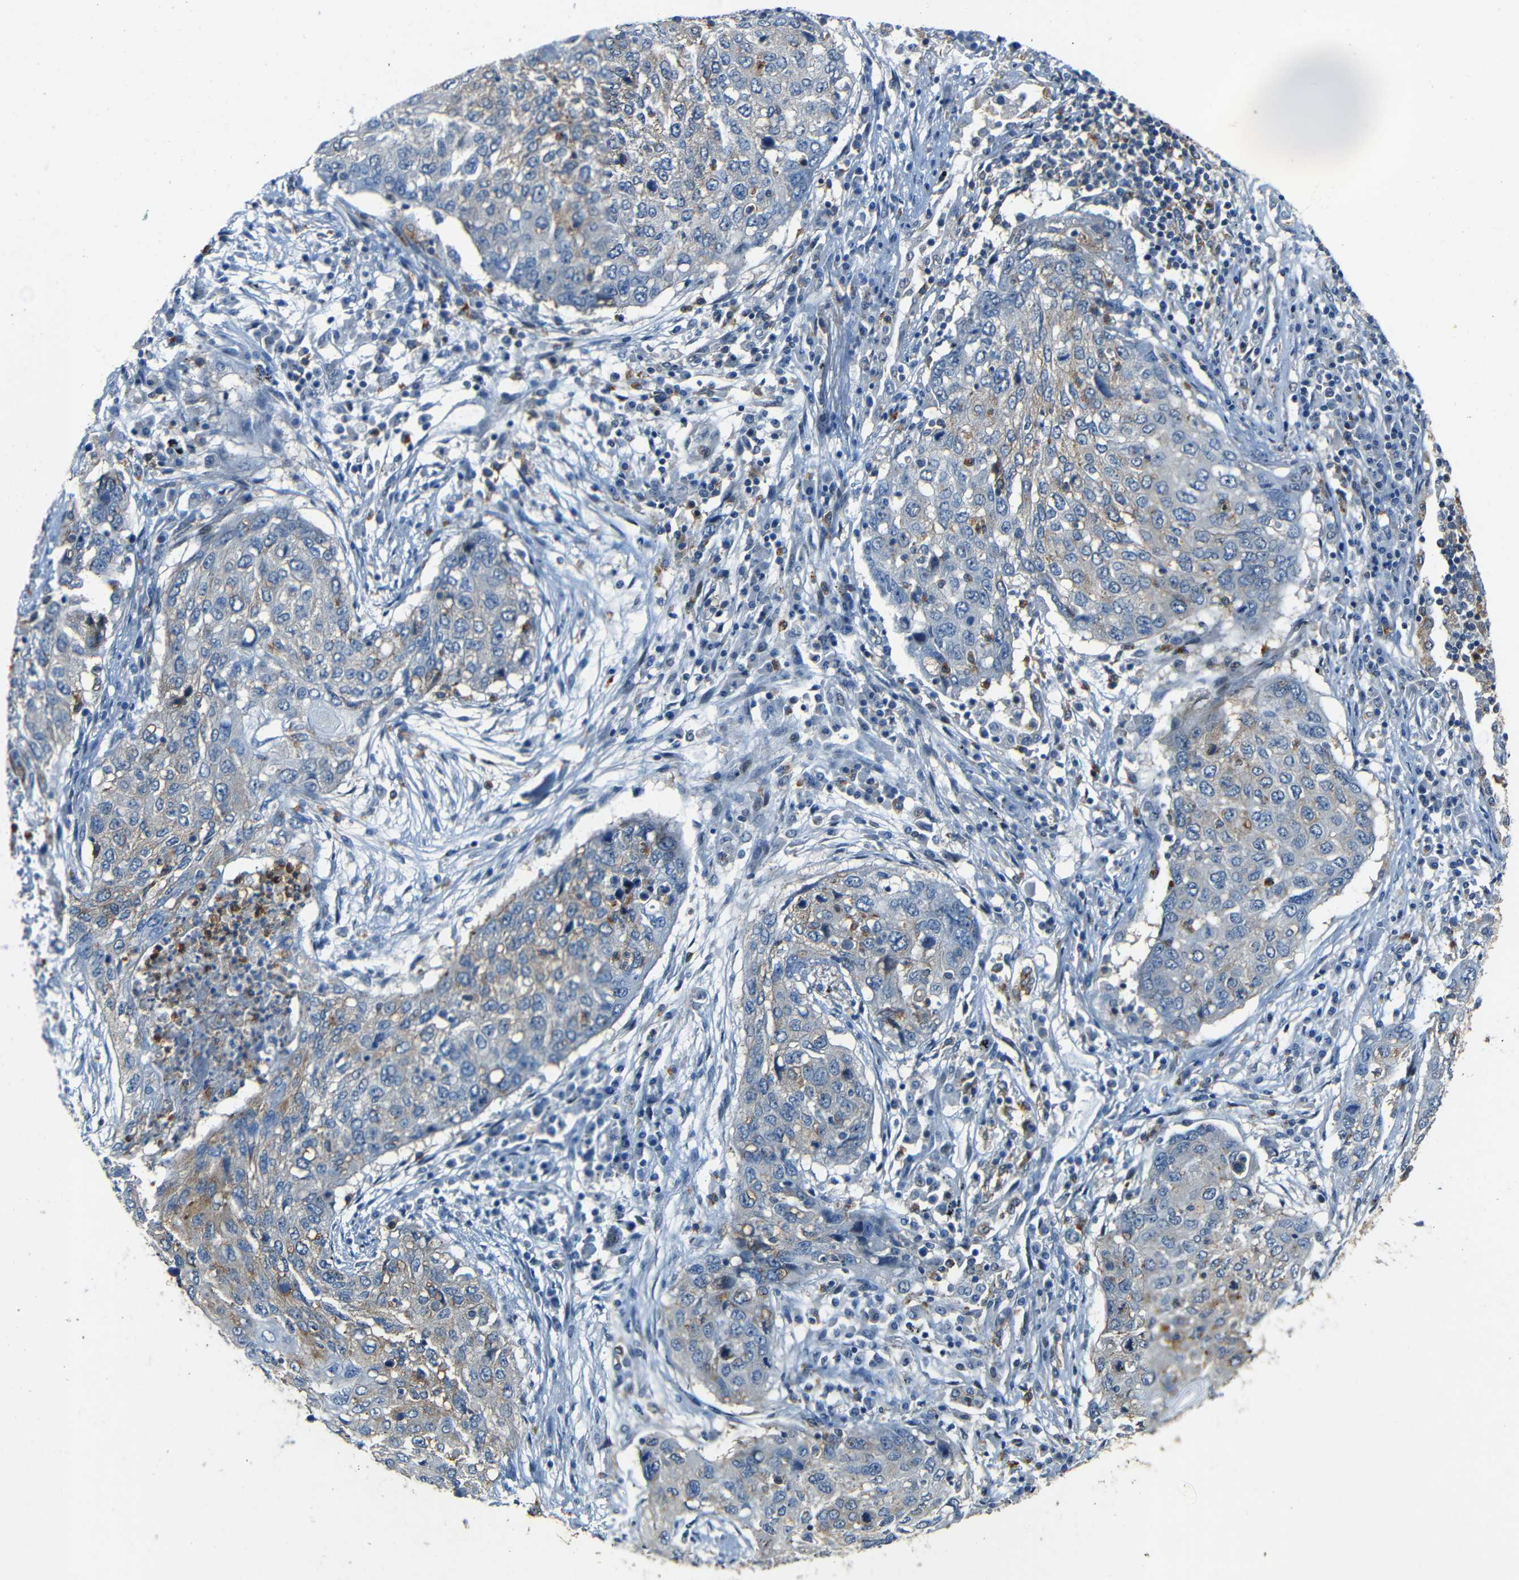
{"staining": {"intensity": "moderate", "quantity": "25%-75%", "location": "cytoplasmic/membranous"}, "tissue": "lung cancer", "cell_type": "Tumor cells", "image_type": "cancer", "snomed": [{"axis": "morphology", "description": "Squamous cell carcinoma, NOS"}, {"axis": "topography", "description": "Lung"}], "caption": "Lung cancer tissue displays moderate cytoplasmic/membranous staining in approximately 25%-75% of tumor cells, visualized by immunohistochemistry. (DAB (3,3'-diaminobenzidine) = brown stain, brightfield microscopy at high magnification).", "gene": "DNAJC5", "patient": {"sex": "female", "age": 63}}